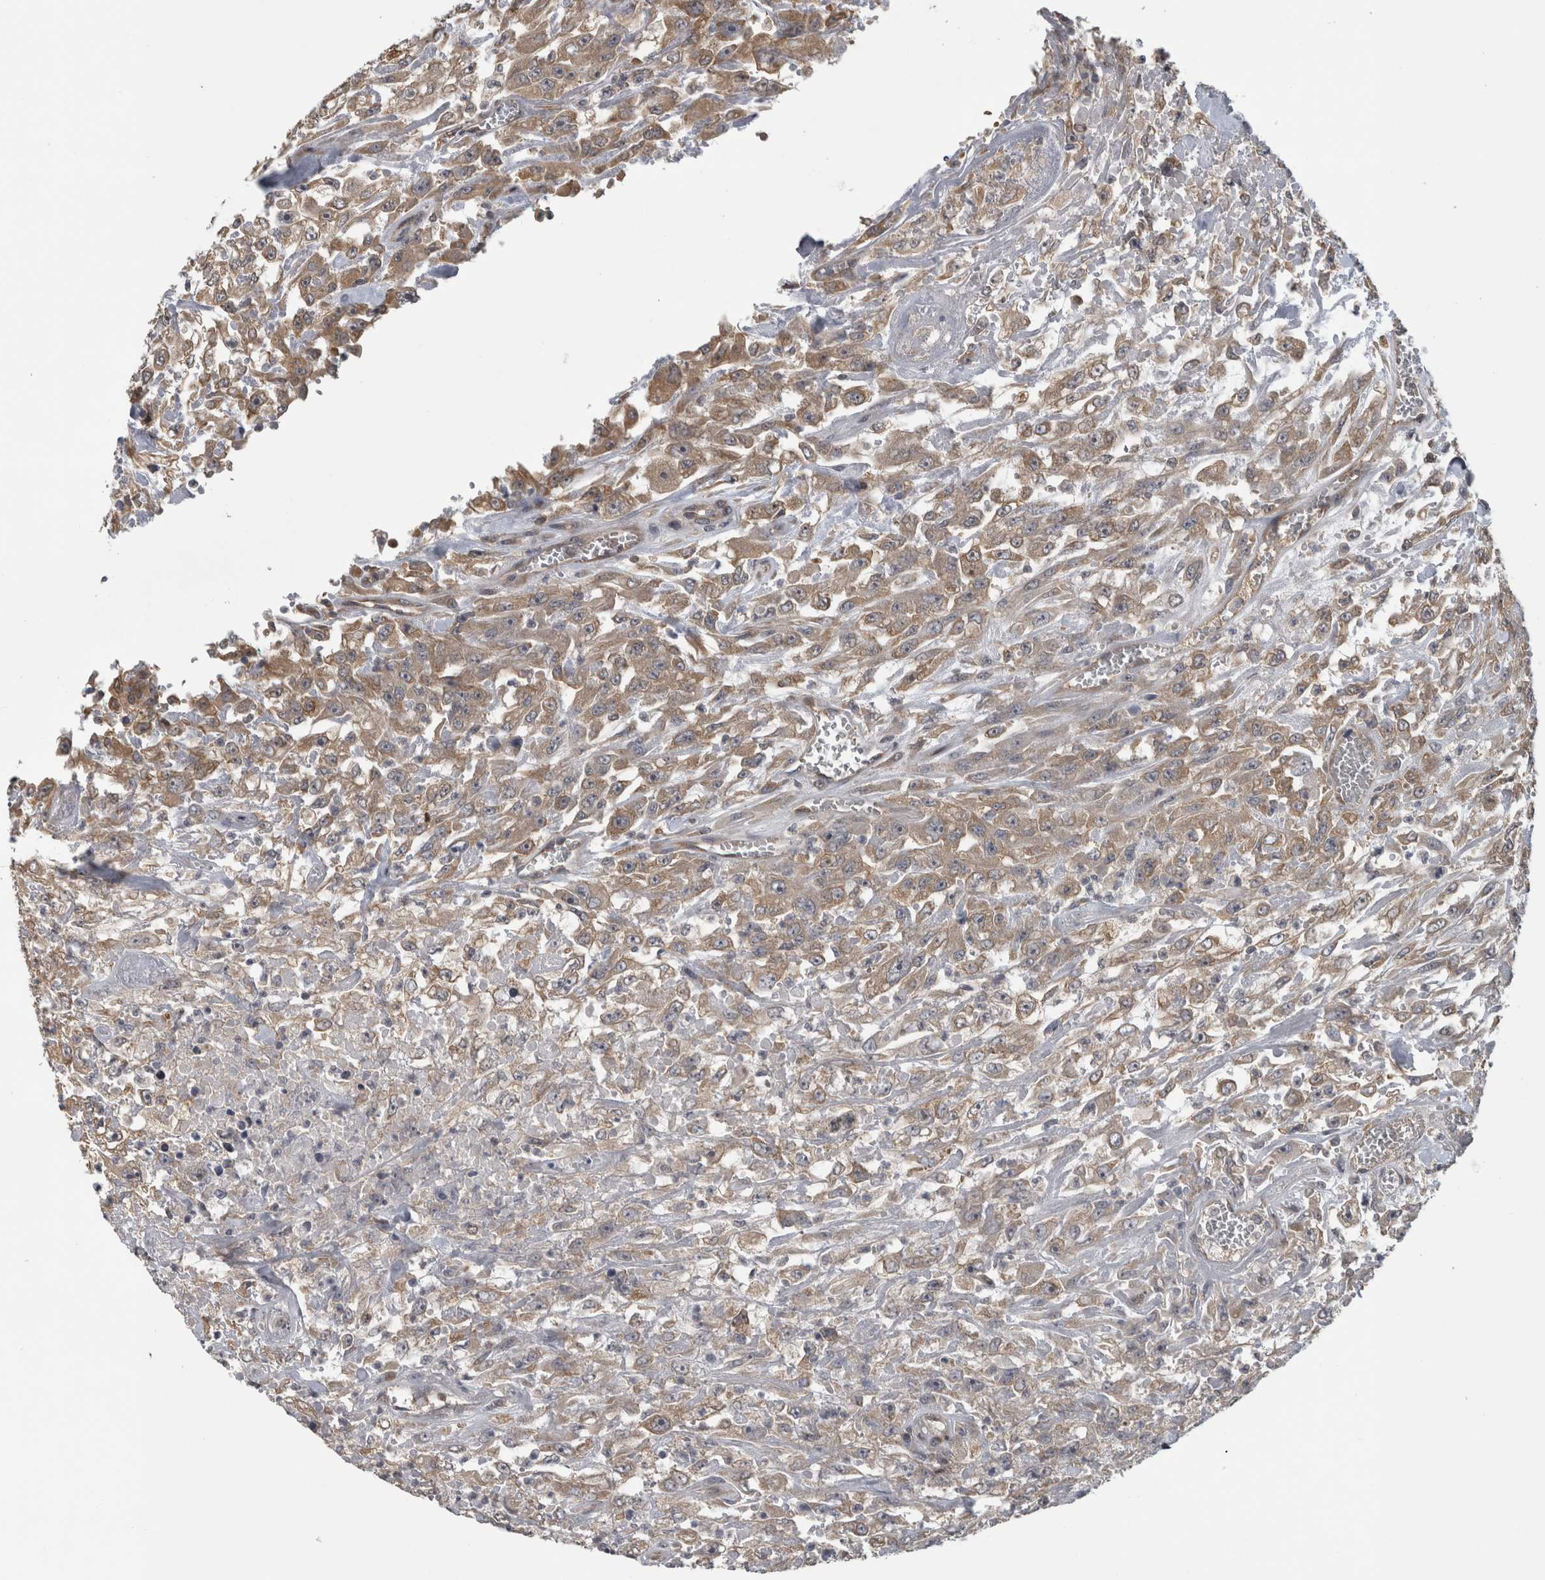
{"staining": {"intensity": "moderate", "quantity": ">75%", "location": "cytoplasmic/membranous"}, "tissue": "urothelial cancer", "cell_type": "Tumor cells", "image_type": "cancer", "snomed": [{"axis": "morphology", "description": "Urothelial carcinoma, High grade"}, {"axis": "topography", "description": "Urinary bladder"}], "caption": "A medium amount of moderate cytoplasmic/membranous staining is present in approximately >75% of tumor cells in high-grade urothelial carcinoma tissue. Using DAB (brown) and hematoxylin (blue) stains, captured at high magnification using brightfield microscopy.", "gene": "ATXN2", "patient": {"sex": "male", "age": 46}}